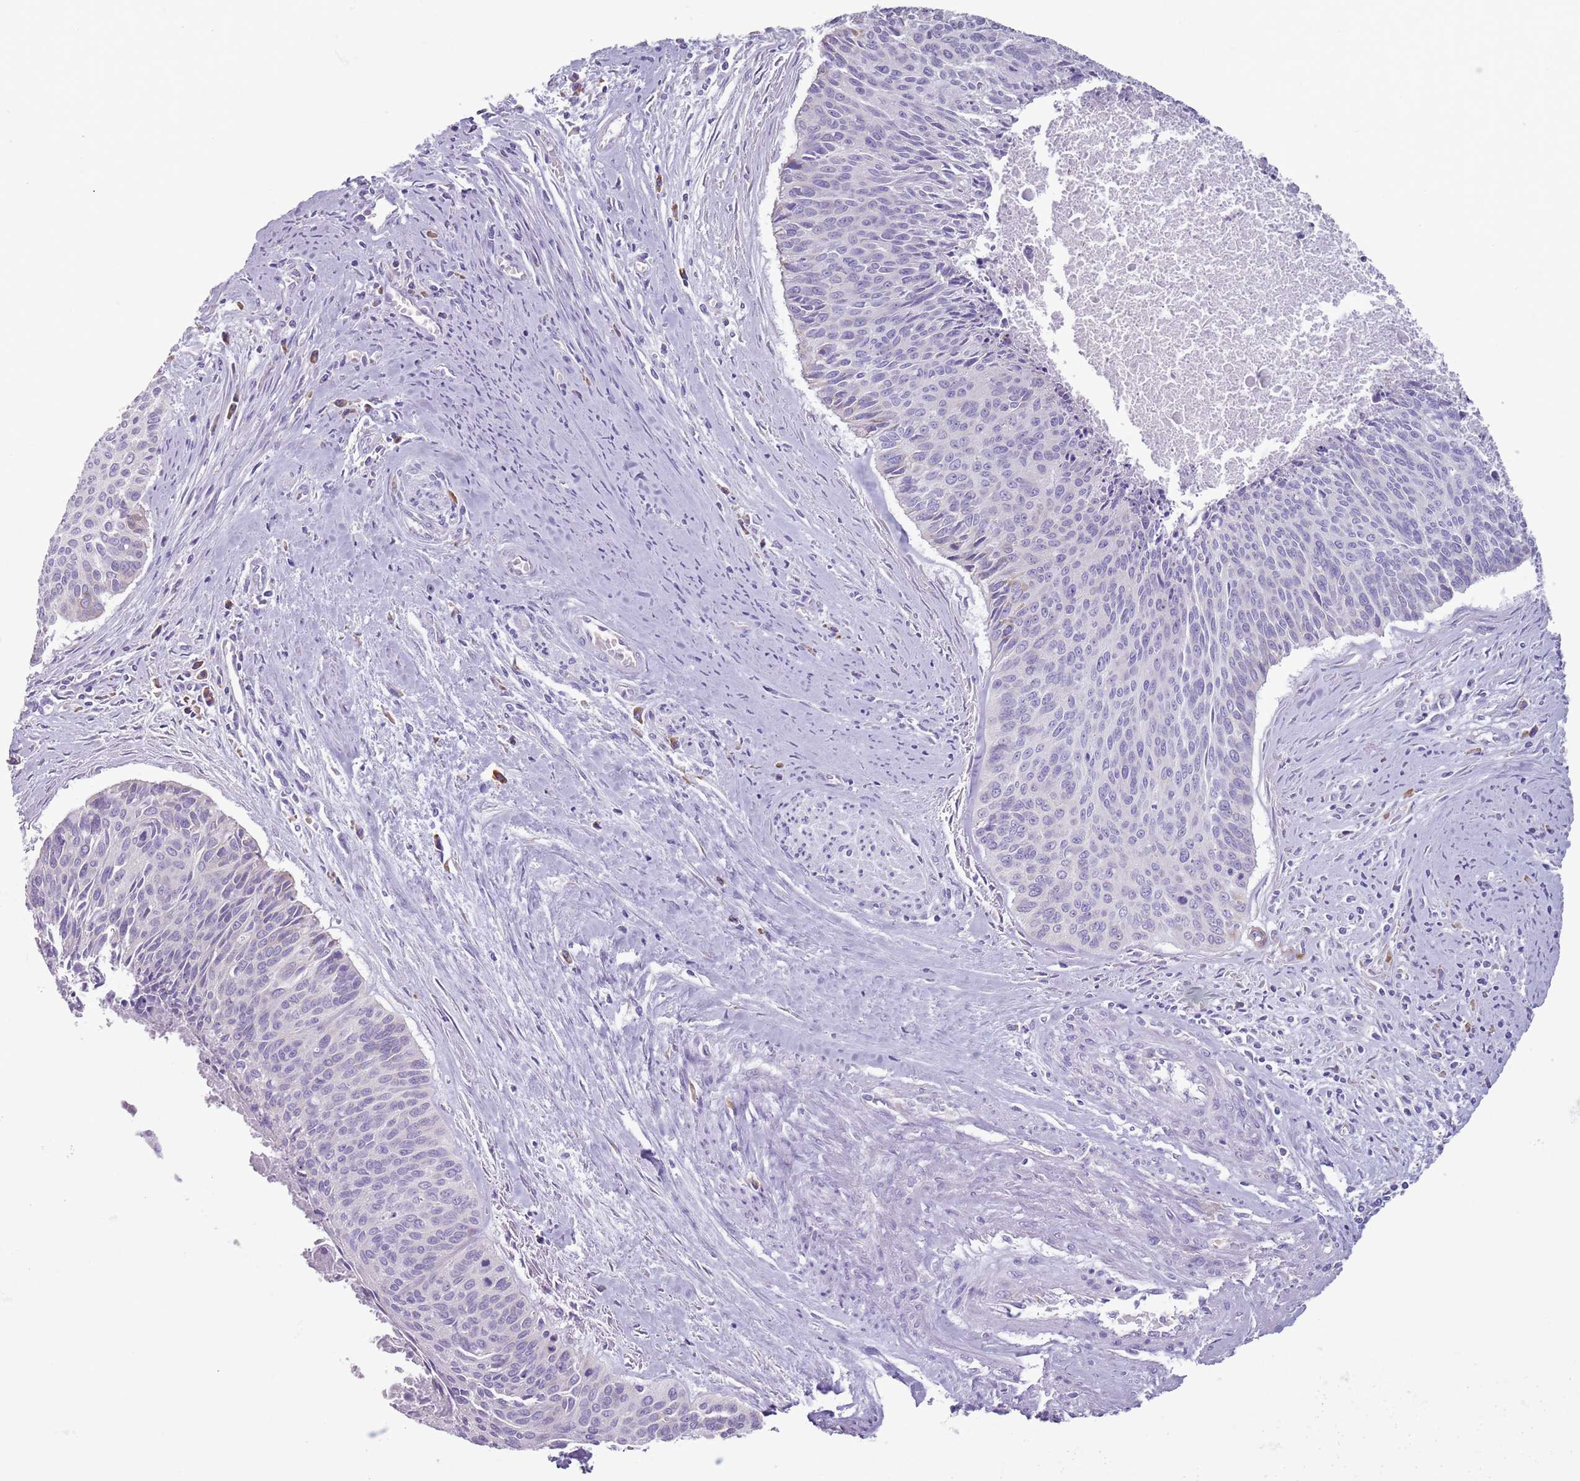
{"staining": {"intensity": "negative", "quantity": "none", "location": "none"}, "tissue": "cervical cancer", "cell_type": "Tumor cells", "image_type": "cancer", "snomed": [{"axis": "morphology", "description": "Squamous cell carcinoma, NOS"}, {"axis": "topography", "description": "Cervix"}], "caption": "Cervical cancer was stained to show a protein in brown. There is no significant expression in tumor cells.", "gene": "HYOU1", "patient": {"sex": "female", "age": 55}}